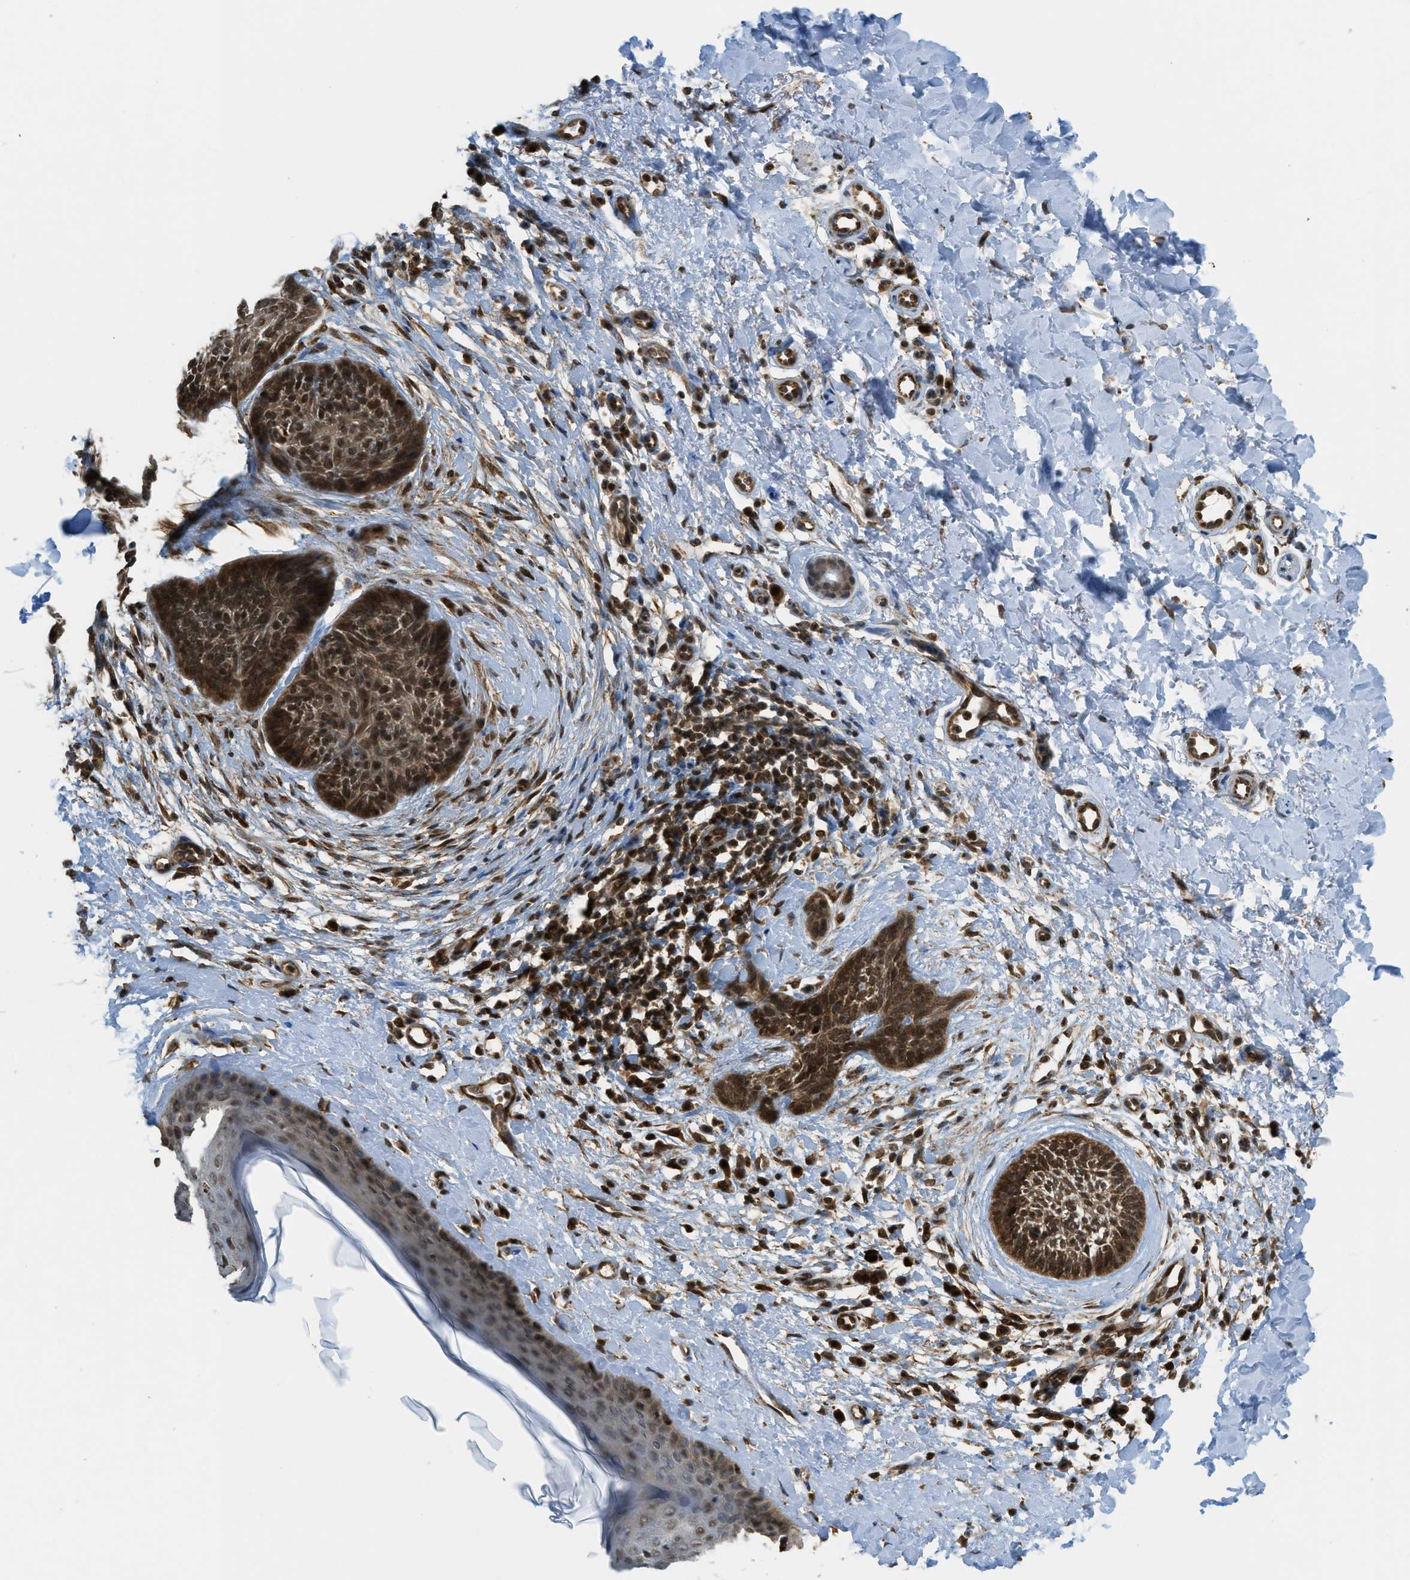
{"staining": {"intensity": "strong", "quantity": ">75%", "location": "nuclear"}, "tissue": "skin cancer", "cell_type": "Tumor cells", "image_type": "cancer", "snomed": [{"axis": "morphology", "description": "Basal cell carcinoma"}, {"axis": "topography", "description": "Skin"}], "caption": "The photomicrograph shows staining of skin cancer (basal cell carcinoma), revealing strong nuclear protein positivity (brown color) within tumor cells.", "gene": "TNPO1", "patient": {"sex": "male", "age": 60}}